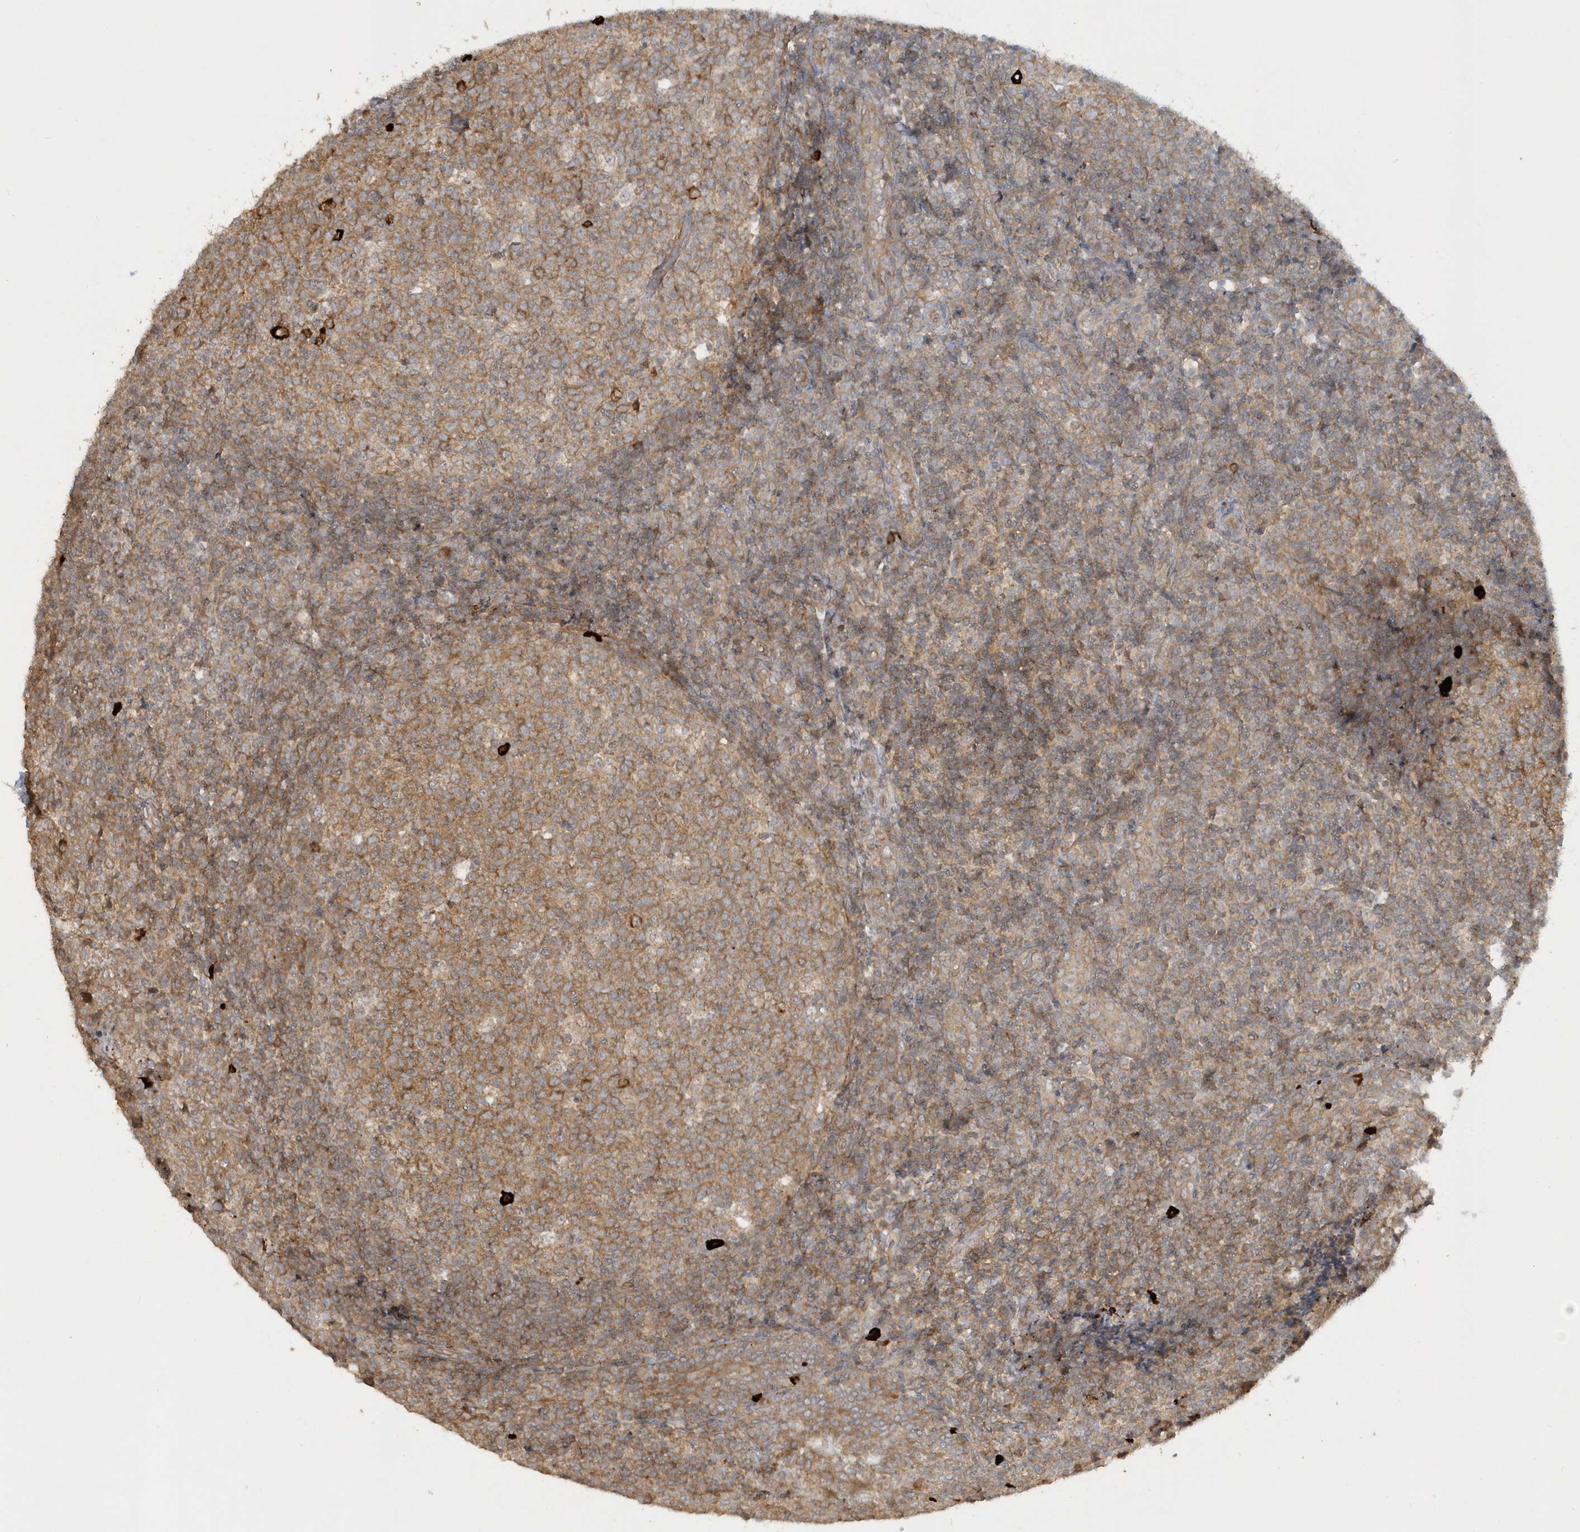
{"staining": {"intensity": "moderate", "quantity": ">75%", "location": "cytoplasmic/membranous"}, "tissue": "tonsil", "cell_type": "Germinal center cells", "image_type": "normal", "snomed": [{"axis": "morphology", "description": "Normal tissue, NOS"}, {"axis": "topography", "description": "Tonsil"}], "caption": "Tonsil stained for a protein shows moderate cytoplasmic/membranous positivity in germinal center cells. (Brightfield microscopy of DAB IHC at high magnification).", "gene": "STIM2", "patient": {"sex": "female", "age": 19}}